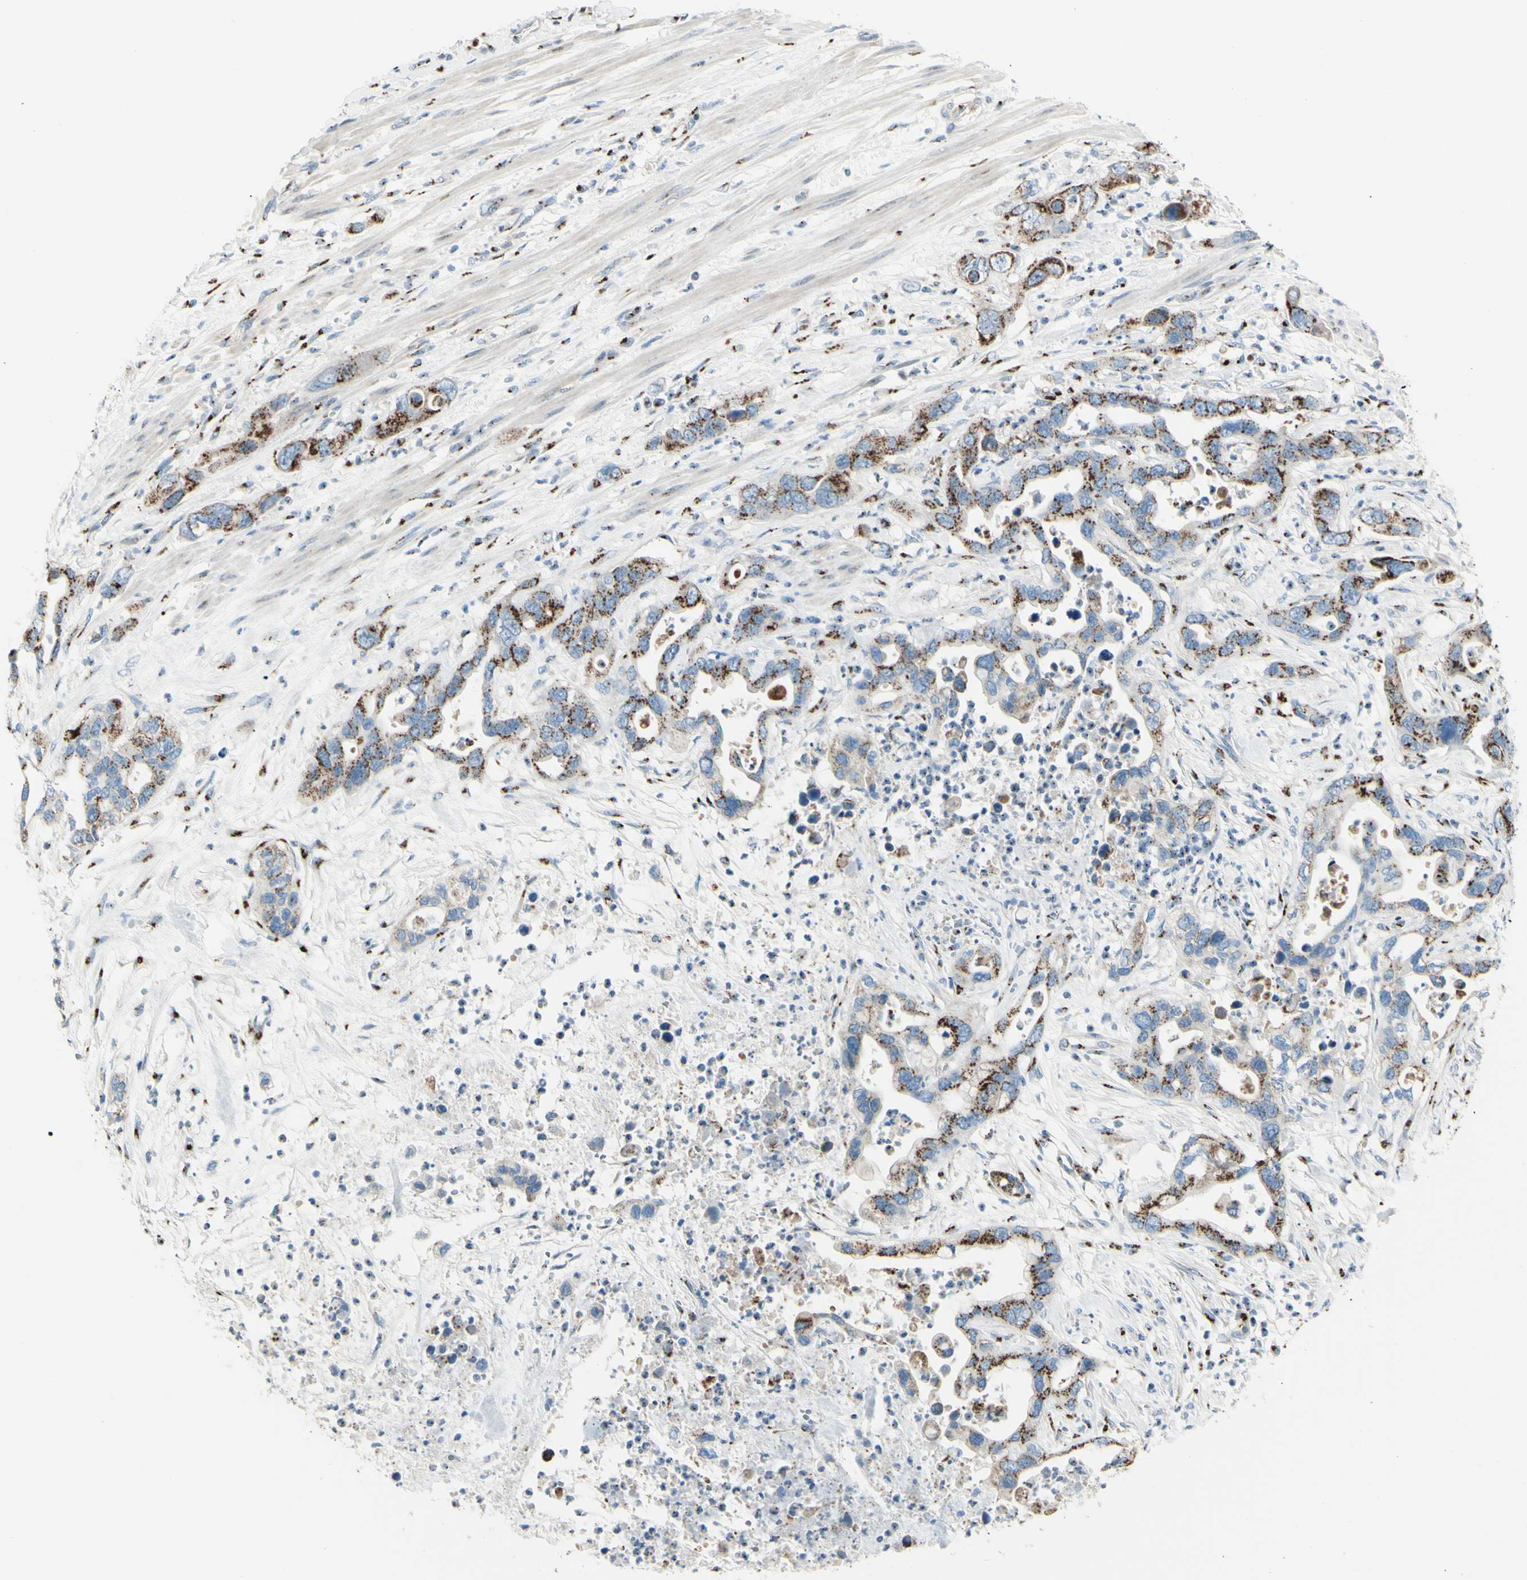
{"staining": {"intensity": "strong", "quantity": ">75%", "location": "cytoplasmic/membranous"}, "tissue": "pancreatic cancer", "cell_type": "Tumor cells", "image_type": "cancer", "snomed": [{"axis": "morphology", "description": "Adenocarcinoma, NOS"}, {"axis": "topography", "description": "Pancreas"}], "caption": "DAB immunohistochemical staining of human pancreatic adenocarcinoma reveals strong cytoplasmic/membranous protein expression in about >75% of tumor cells. The protein is stained brown, and the nuclei are stained in blue (DAB (3,3'-diaminobenzidine) IHC with brightfield microscopy, high magnification).", "gene": "B4GALT1", "patient": {"sex": "female", "age": 71}}